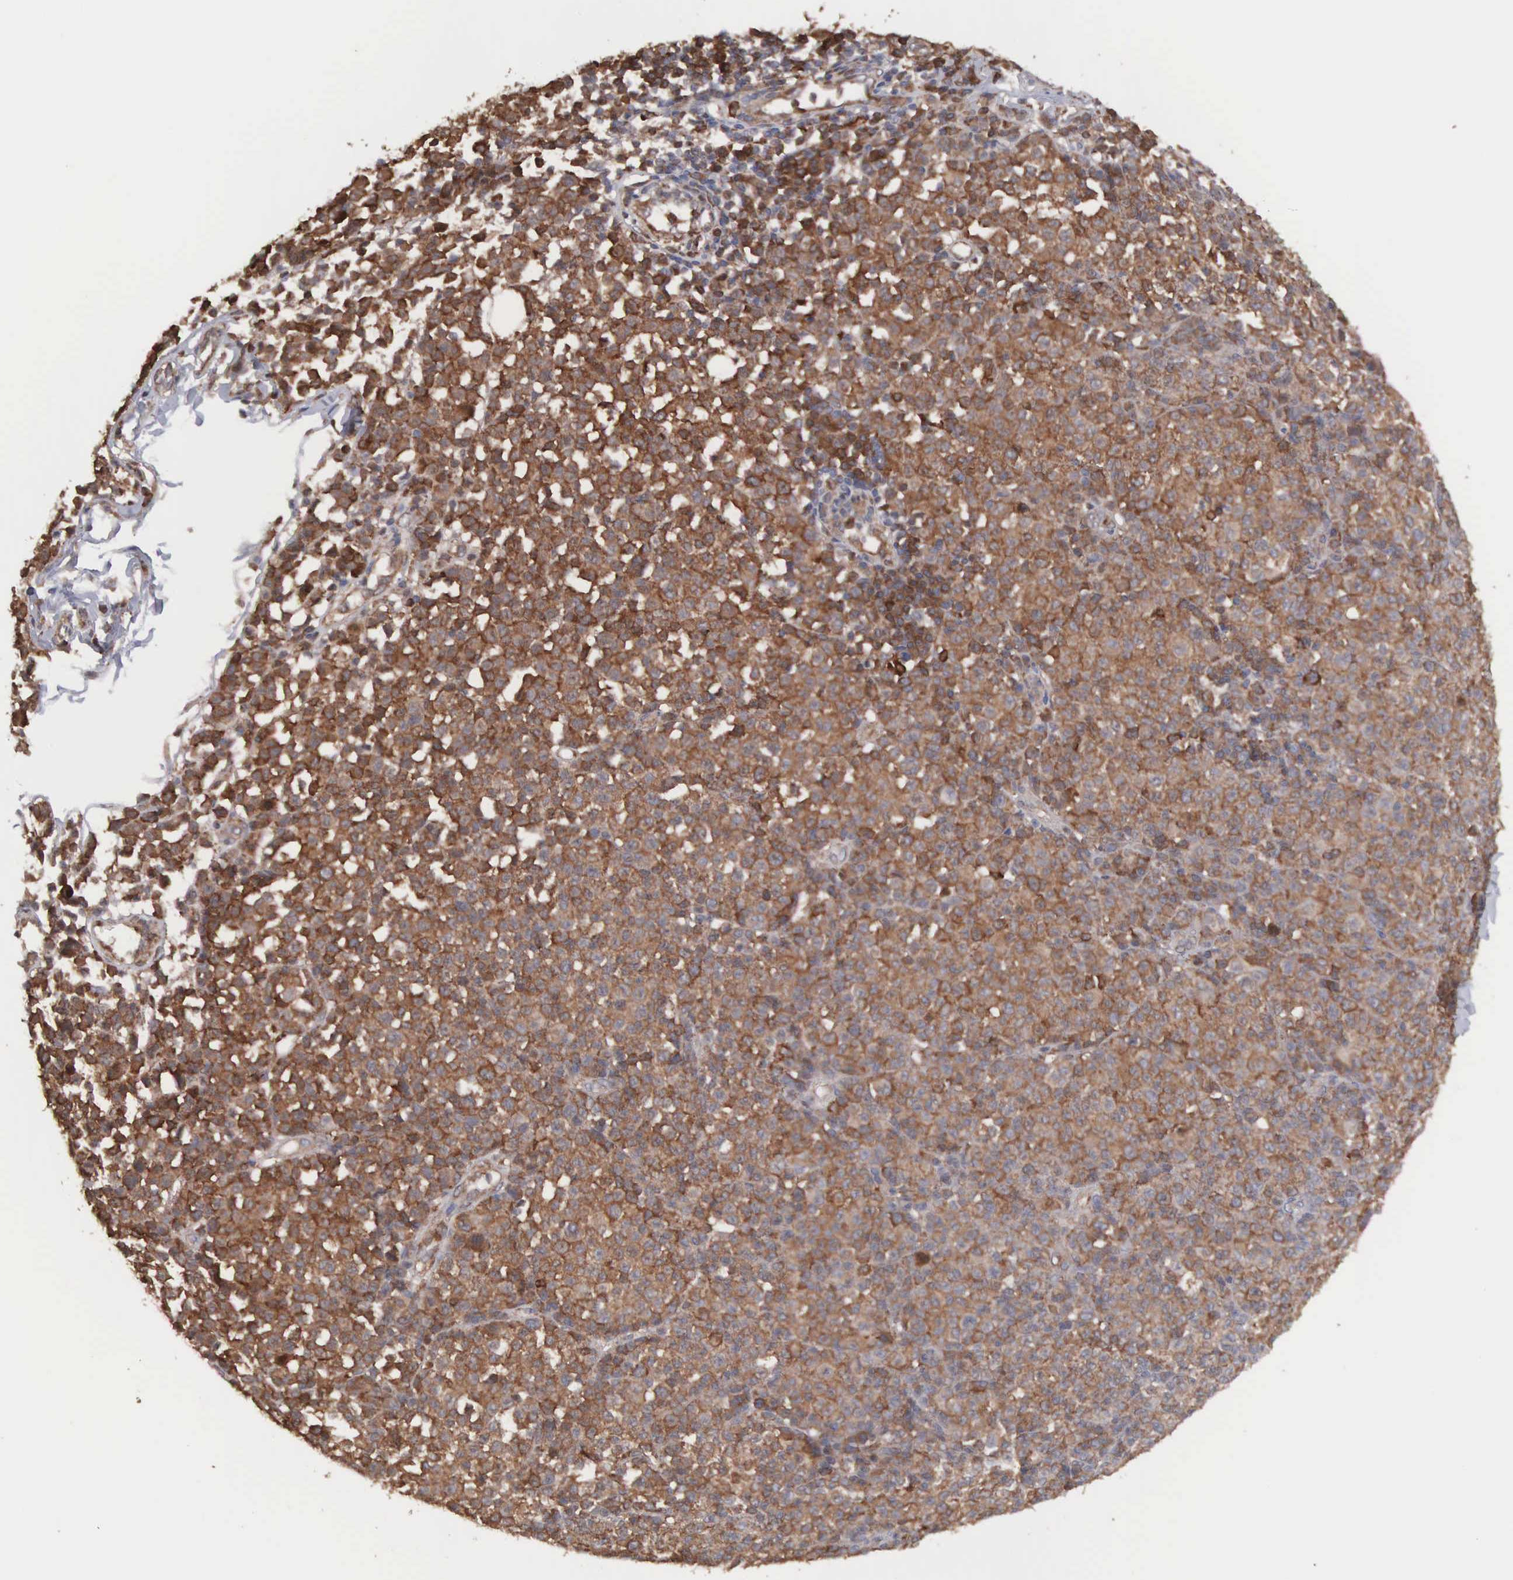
{"staining": {"intensity": "moderate", "quantity": ">75%", "location": "cytoplasmic/membranous"}, "tissue": "melanoma", "cell_type": "Tumor cells", "image_type": "cancer", "snomed": [{"axis": "morphology", "description": "Malignant melanoma, Metastatic site"}, {"axis": "topography", "description": "Skin"}], "caption": "The histopathology image shows immunohistochemical staining of malignant melanoma (metastatic site). There is moderate cytoplasmic/membranous expression is present in approximately >75% of tumor cells.", "gene": "MTHFD1", "patient": {"sex": "male", "age": 32}}